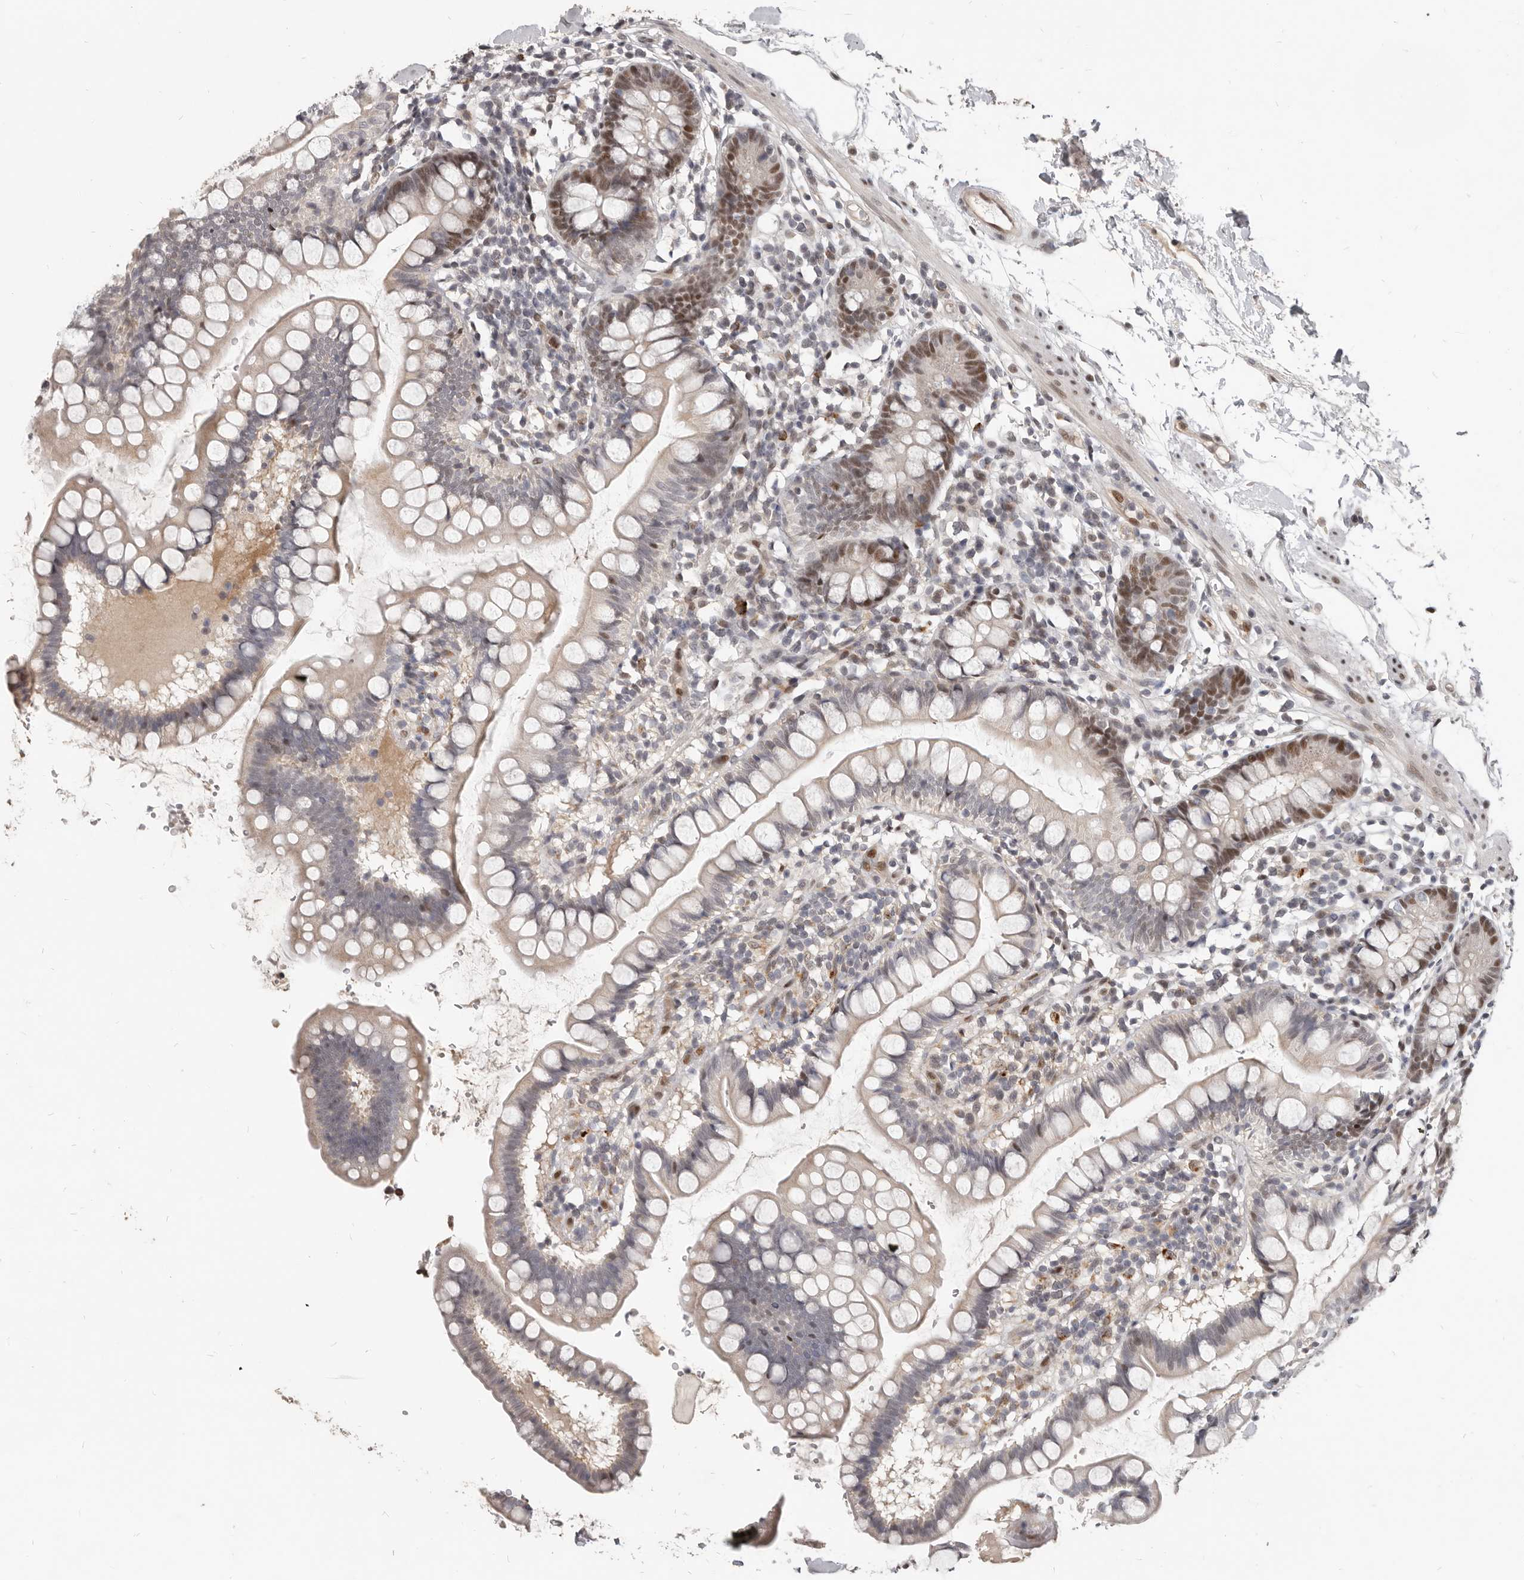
{"staining": {"intensity": "moderate", "quantity": "25%-75%", "location": "nuclear"}, "tissue": "small intestine", "cell_type": "Glandular cells", "image_type": "normal", "snomed": [{"axis": "morphology", "description": "Normal tissue, NOS"}, {"axis": "topography", "description": "Small intestine"}], "caption": "Protein staining demonstrates moderate nuclear expression in approximately 25%-75% of glandular cells in unremarkable small intestine.", "gene": "ATF5", "patient": {"sex": "female", "age": 84}}